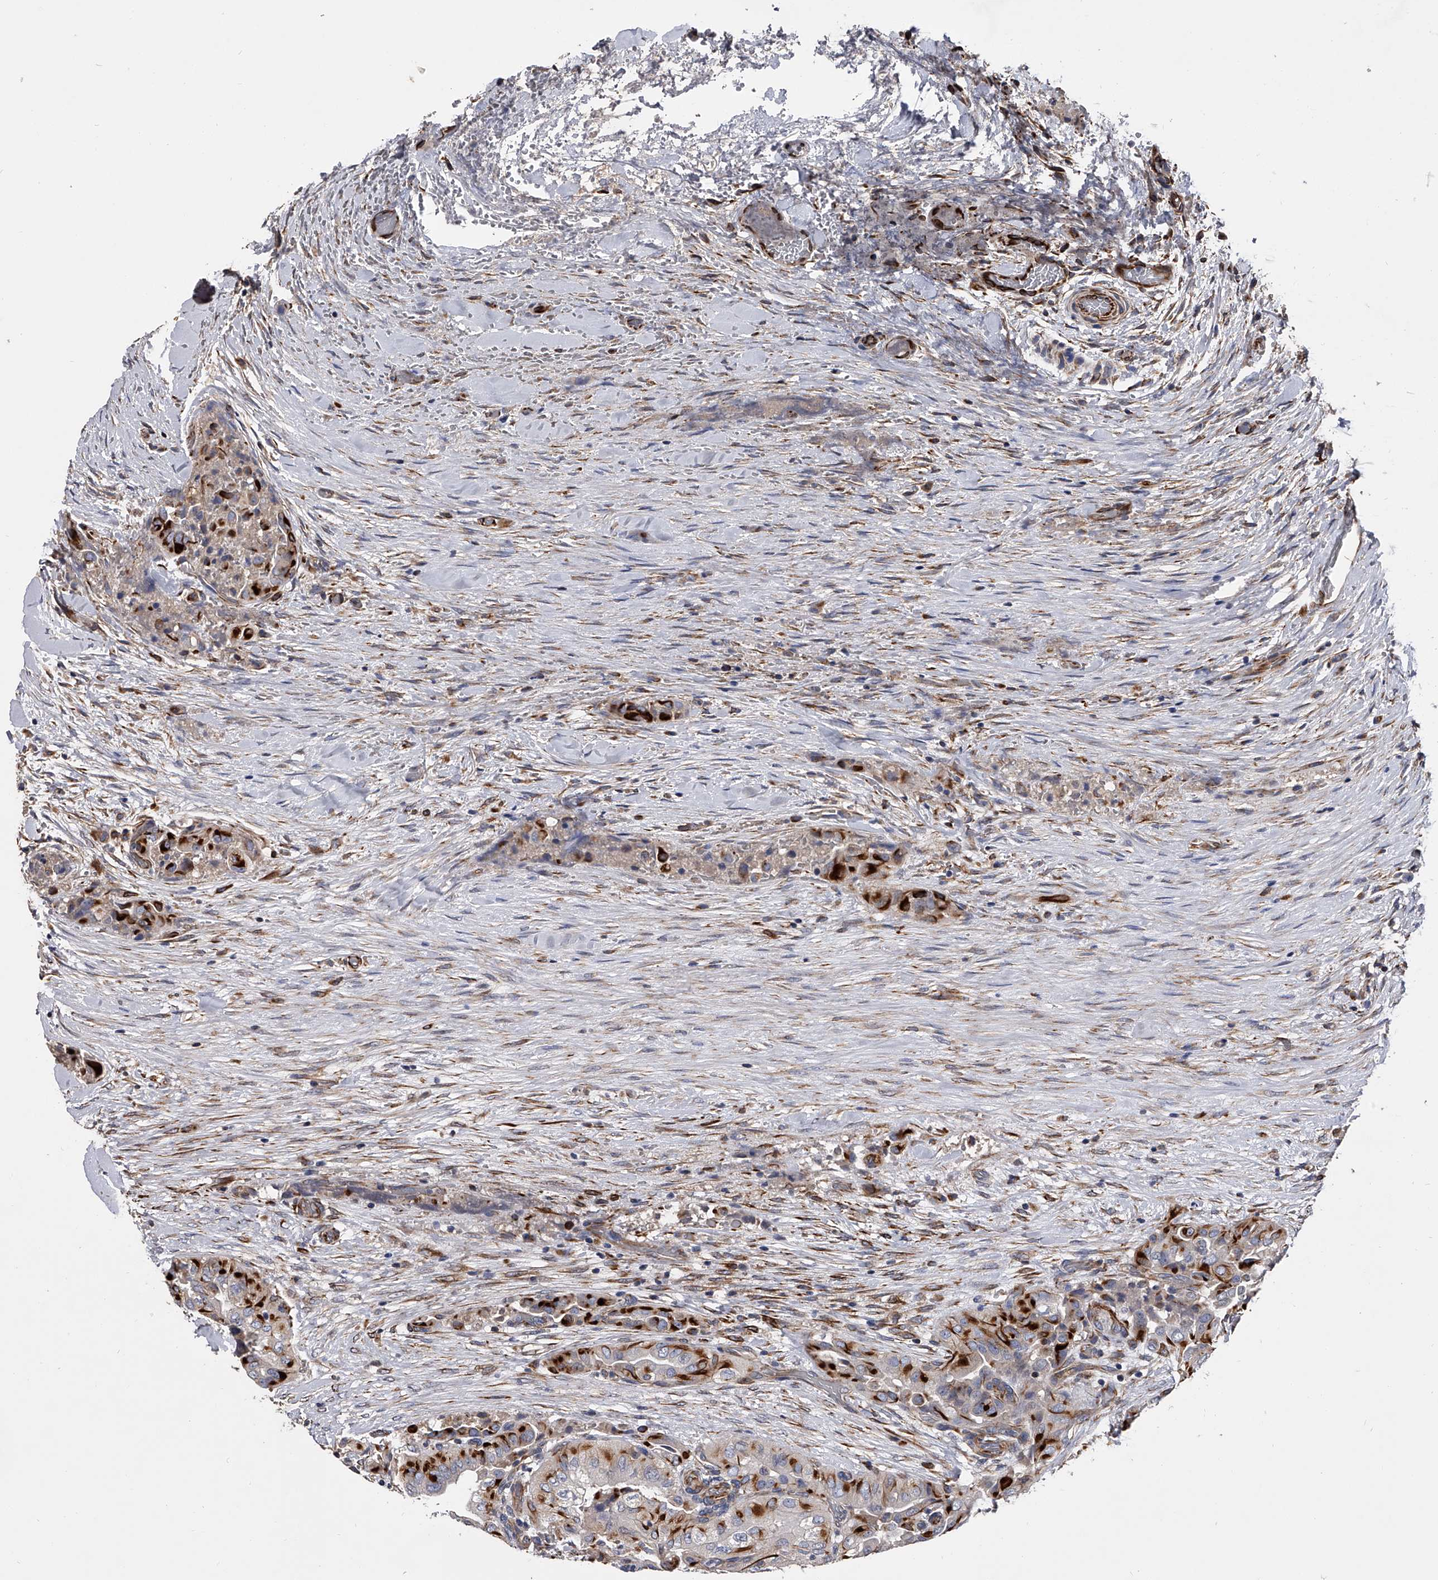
{"staining": {"intensity": "strong", "quantity": "25%-75%", "location": "cytoplasmic/membranous"}, "tissue": "thyroid cancer", "cell_type": "Tumor cells", "image_type": "cancer", "snomed": [{"axis": "morphology", "description": "Papillary adenocarcinoma, NOS"}, {"axis": "topography", "description": "Thyroid gland"}], "caption": "Papillary adenocarcinoma (thyroid) stained for a protein (brown) displays strong cytoplasmic/membranous positive positivity in approximately 25%-75% of tumor cells.", "gene": "EFCAB7", "patient": {"sex": "female", "age": 59}}